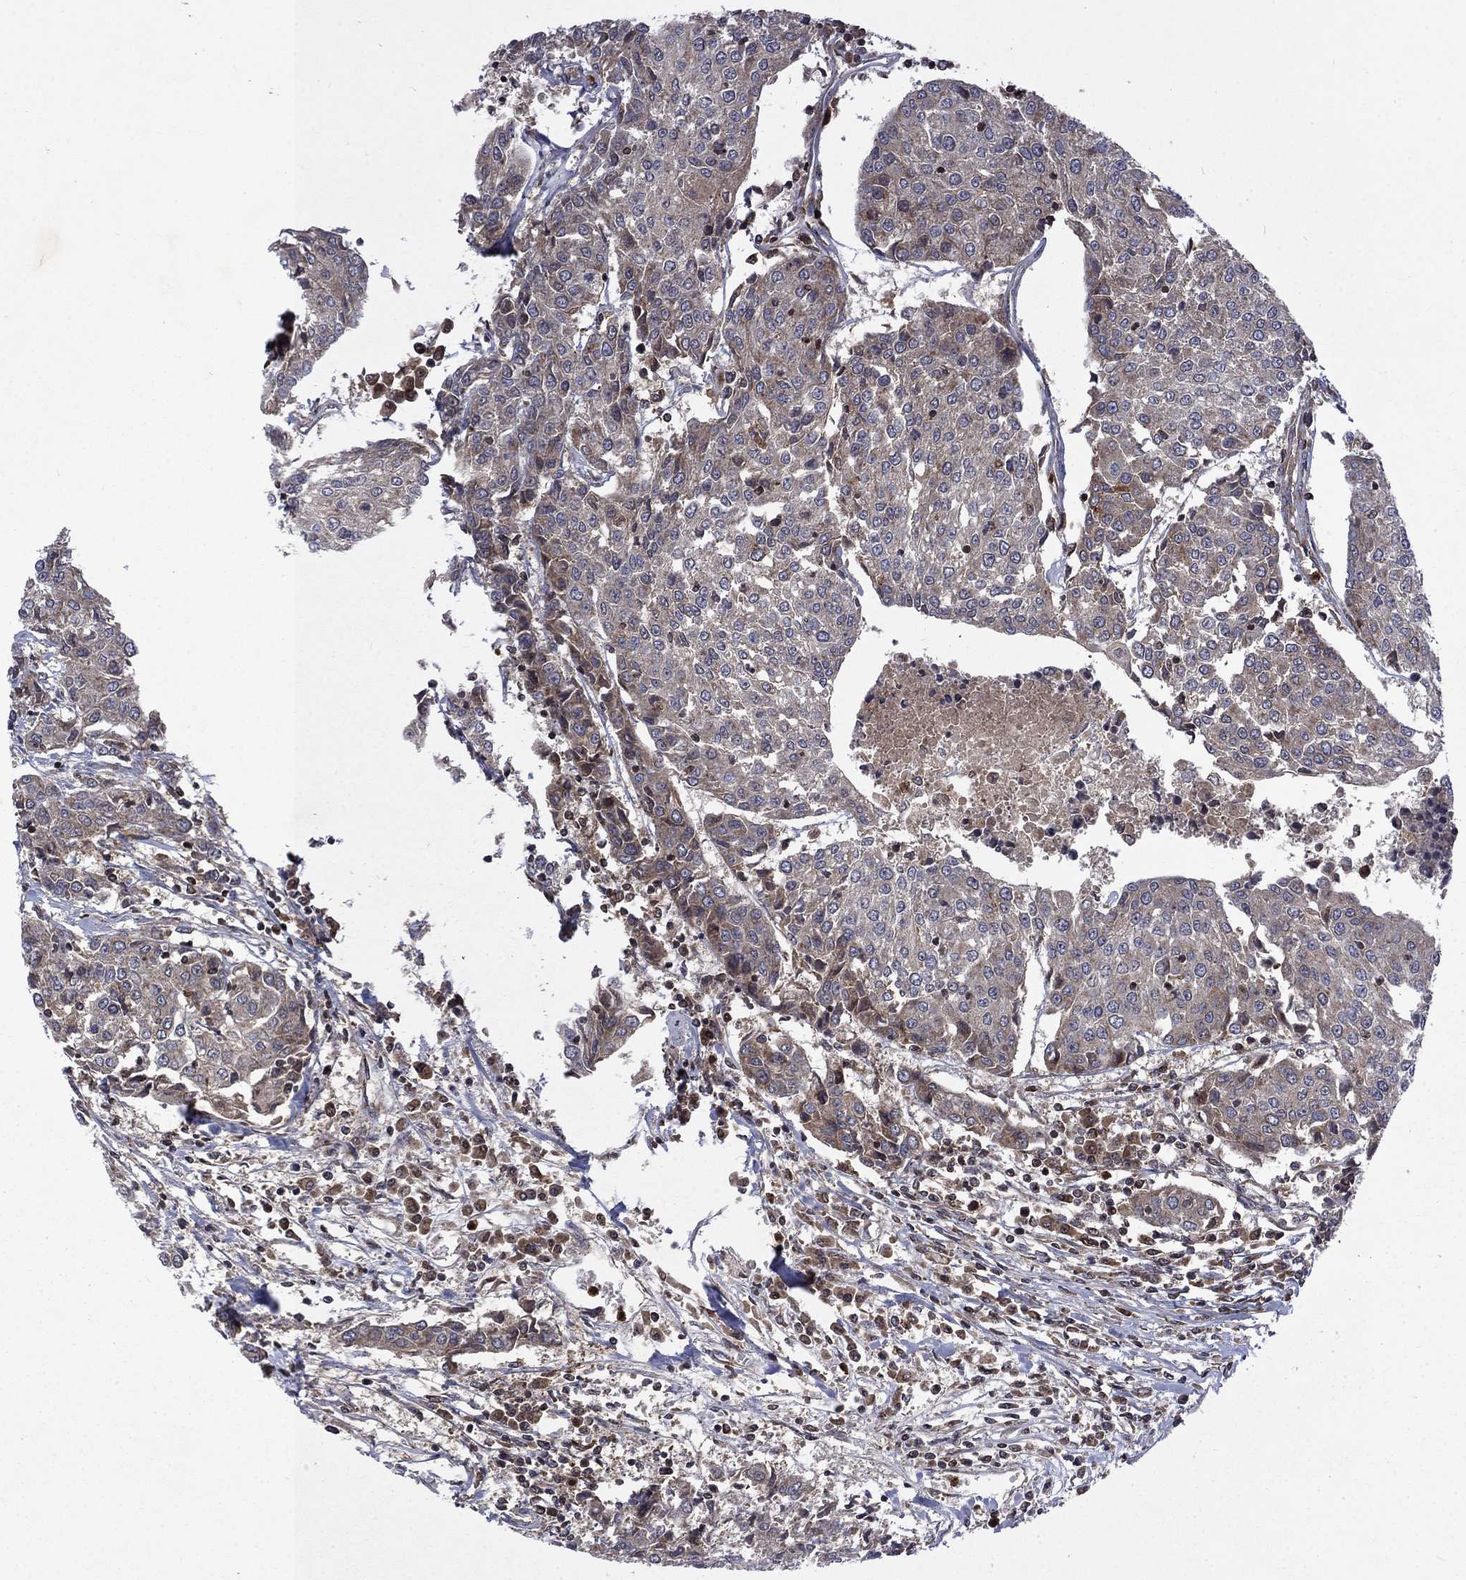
{"staining": {"intensity": "weak", "quantity": ">75%", "location": "cytoplasmic/membranous"}, "tissue": "urothelial cancer", "cell_type": "Tumor cells", "image_type": "cancer", "snomed": [{"axis": "morphology", "description": "Urothelial carcinoma, High grade"}, {"axis": "topography", "description": "Urinary bladder"}], "caption": "Immunohistochemical staining of human urothelial cancer exhibits low levels of weak cytoplasmic/membranous protein positivity in about >75% of tumor cells.", "gene": "TMEM33", "patient": {"sex": "female", "age": 85}}